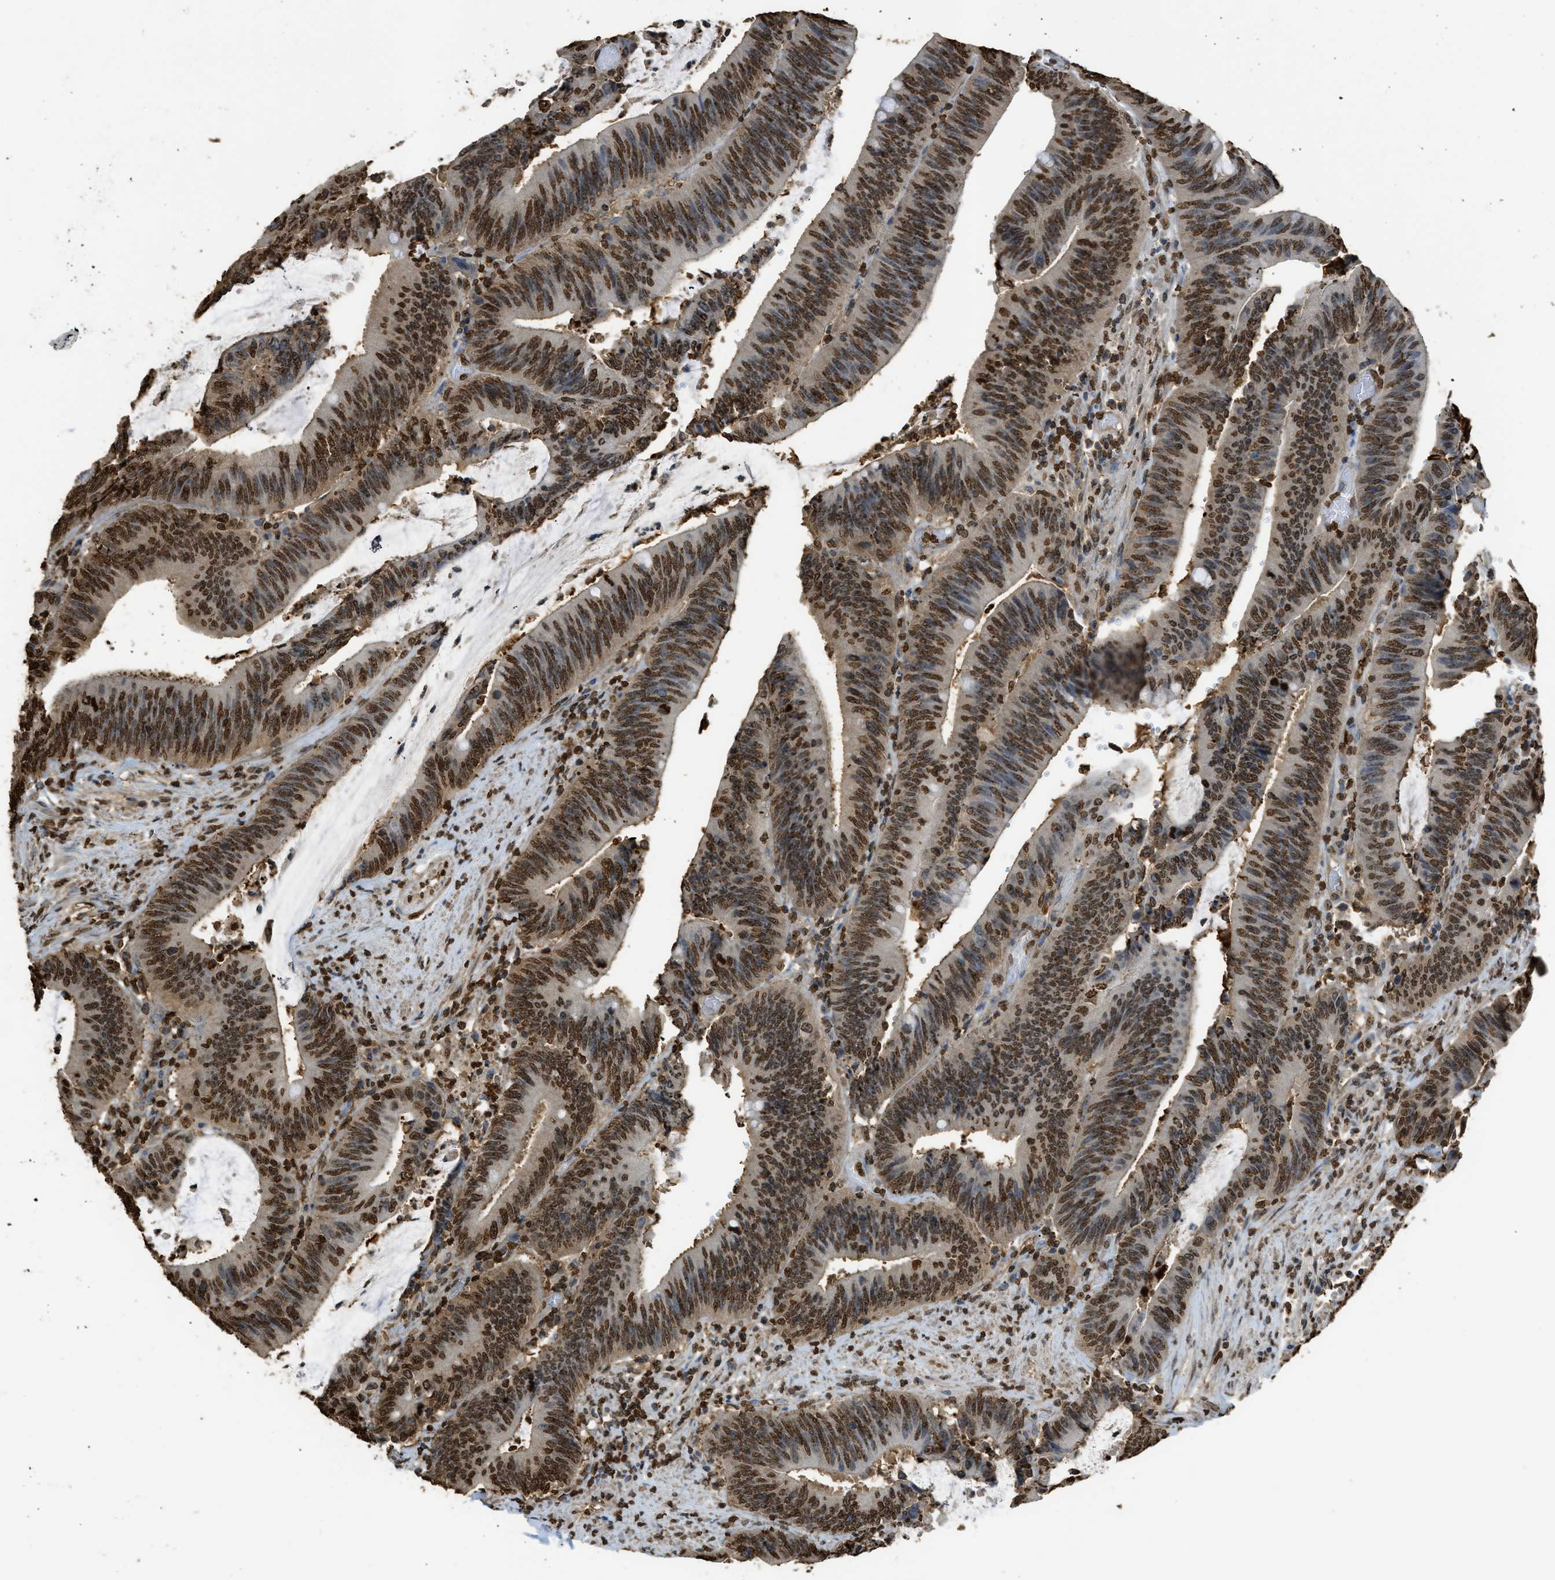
{"staining": {"intensity": "strong", "quantity": ">75%", "location": "nuclear"}, "tissue": "colorectal cancer", "cell_type": "Tumor cells", "image_type": "cancer", "snomed": [{"axis": "morphology", "description": "Normal tissue, NOS"}, {"axis": "morphology", "description": "Adenocarcinoma, NOS"}, {"axis": "topography", "description": "Rectum"}], "caption": "This micrograph displays immunohistochemistry (IHC) staining of colorectal adenocarcinoma, with high strong nuclear staining in about >75% of tumor cells.", "gene": "NR5A2", "patient": {"sex": "female", "age": 66}}